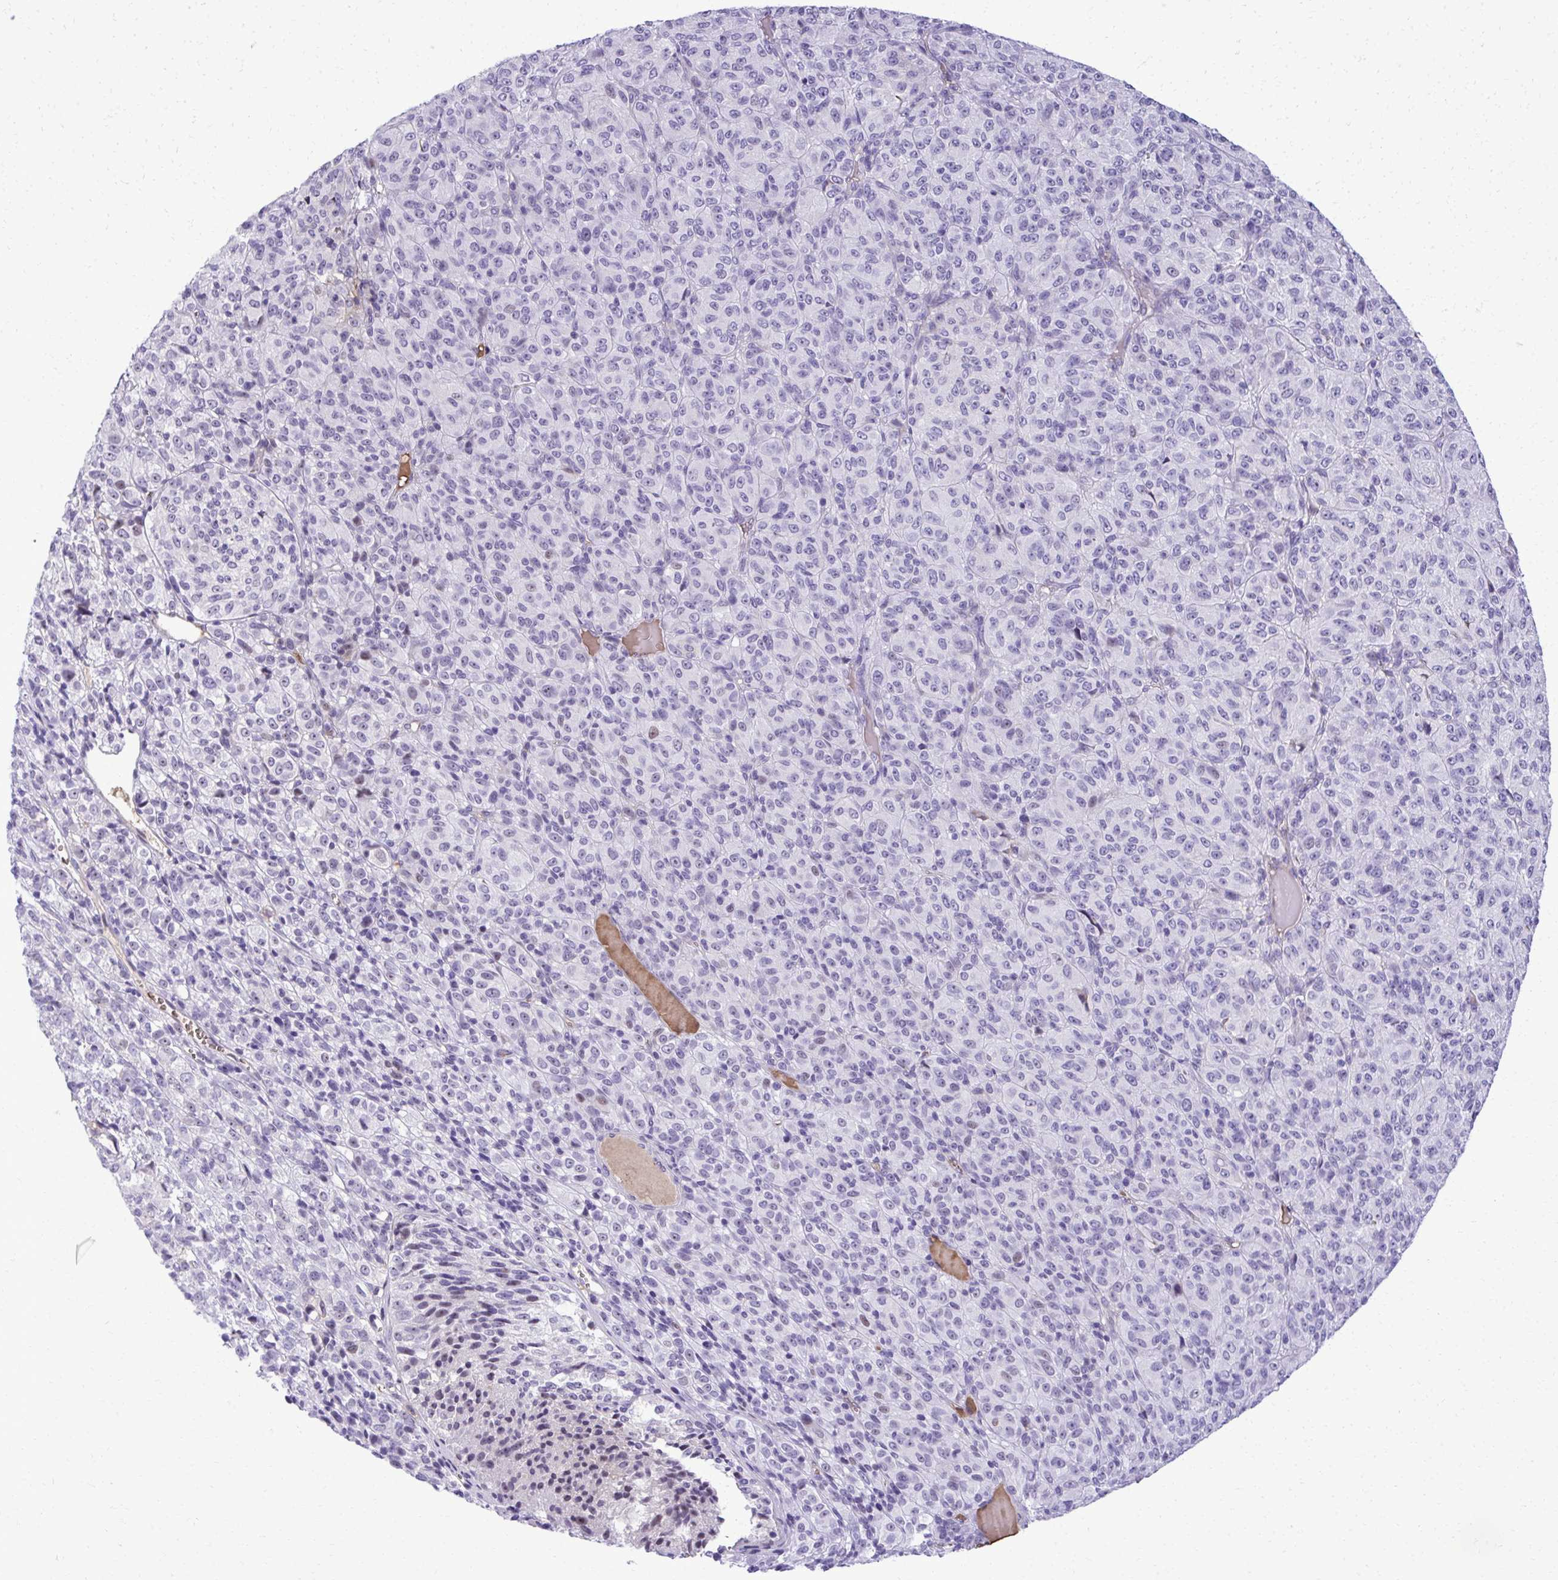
{"staining": {"intensity": "negative", "quantity": "none", "location": "none"}, "tissue": "melanoma", "cell_type": "Tumor cells", "image_type": "cancer", "snomed": [{"axis": "morphology", "description": "Malignant melanoma, Metastatic site"}, {"axis": "topography", "description": "Brain"}], "caption": "Tumor cells show no significant protein staining in melanoma.", "gene": "PITPNM3", "patient": {"sex": "female", "age": 56}}